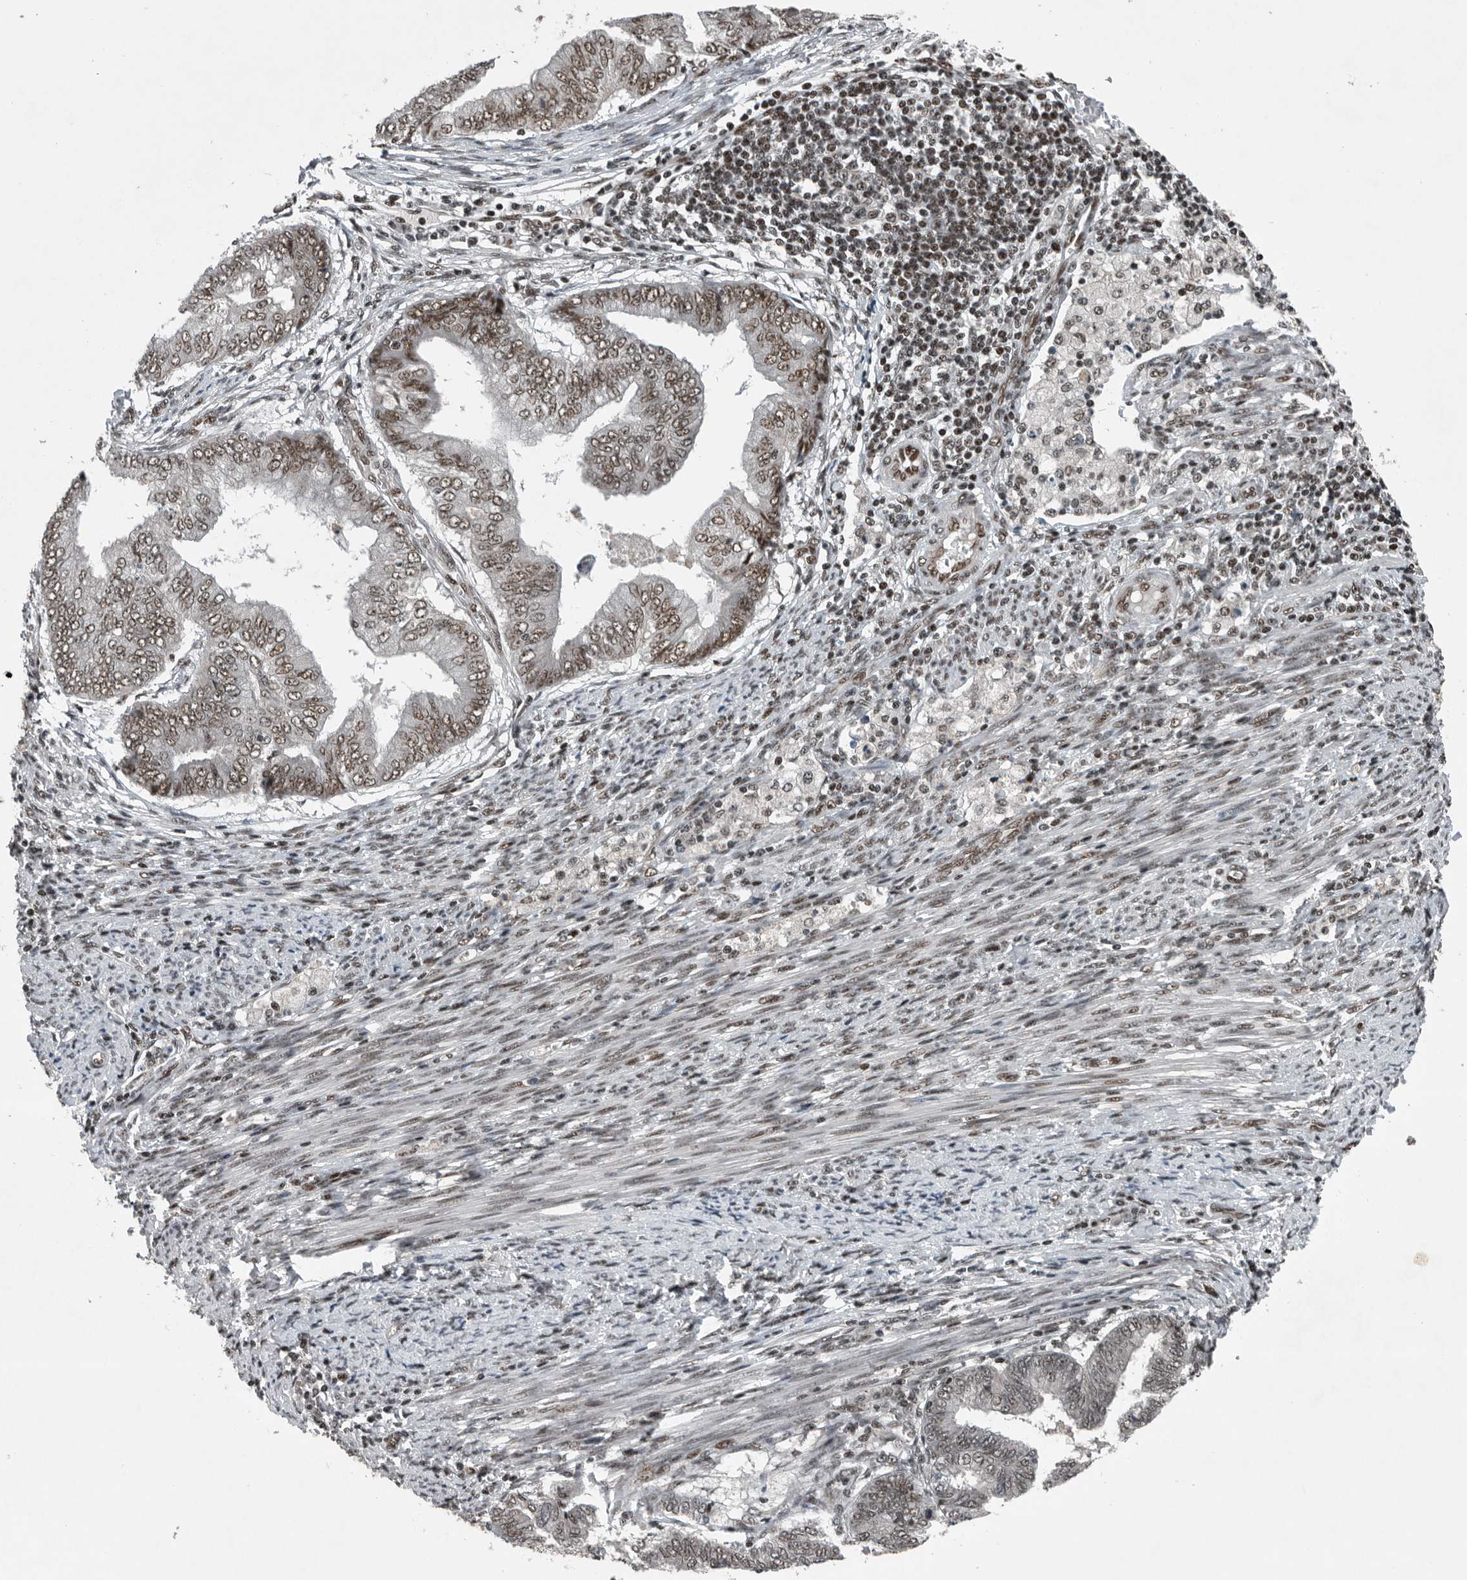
{"staining": {"intensity": "weak", "quantity": ">75%", "location": "nuclear"}, "tissue": "endometrial cancer", "cell_type": "Tumor cells", "image_type": "cancer", "snomed": [{"axis": "morphology", "description": "Polyp, NOS"}, {"axis": "morphology", "description": "Adenocarcinoma, NOS"}, {"axis": "morphology", "description": "Adenoma, NOS"}, {"axis": "topography", "description": "Endometrium"}], "caption": "Endometrial cancer (adenocarcinoma) tissue demonstrates weak nuclear staining in about >75% of tumor cells, visualized by immunohistochemistry.", "gene": "SENP7", "patient": {"sex": "female", "age": 79}}